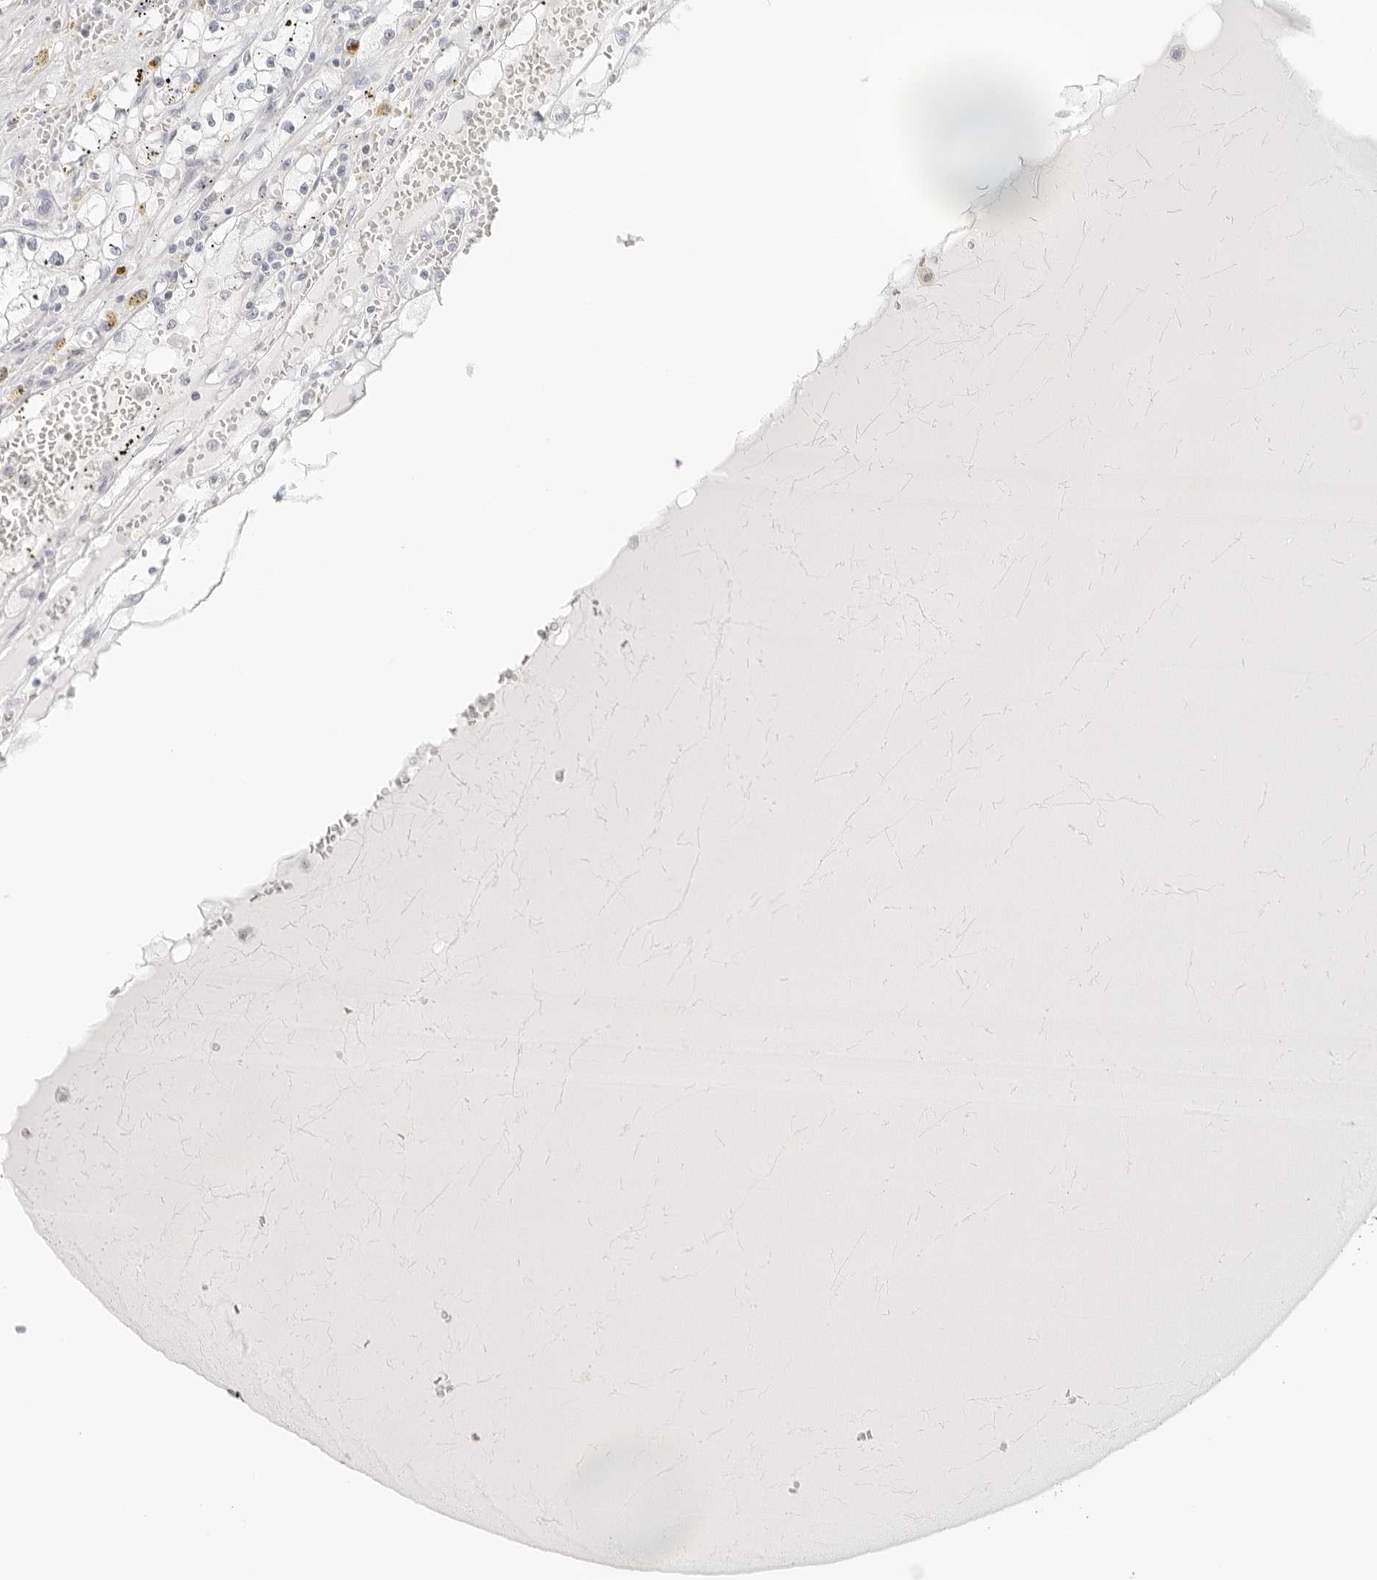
{"staining": {"intensity": "negative", "quantity": "none", "location": "none"}, "tissue": "renal cancer", "cell_type": "Tumor cells", "image_type": "cancer", "snomed": [{"axis": "morphology", "description": "Adenocarcinoma, NOS"}, {"axis": "topography", "description": "Kidney"}], "caption": "Renal cancer was stained to show a protein in brown. There is no significant staining in tumor cells.", "gene": "RPS6KC1", "patient": {"sex": "male", "age": 56}}